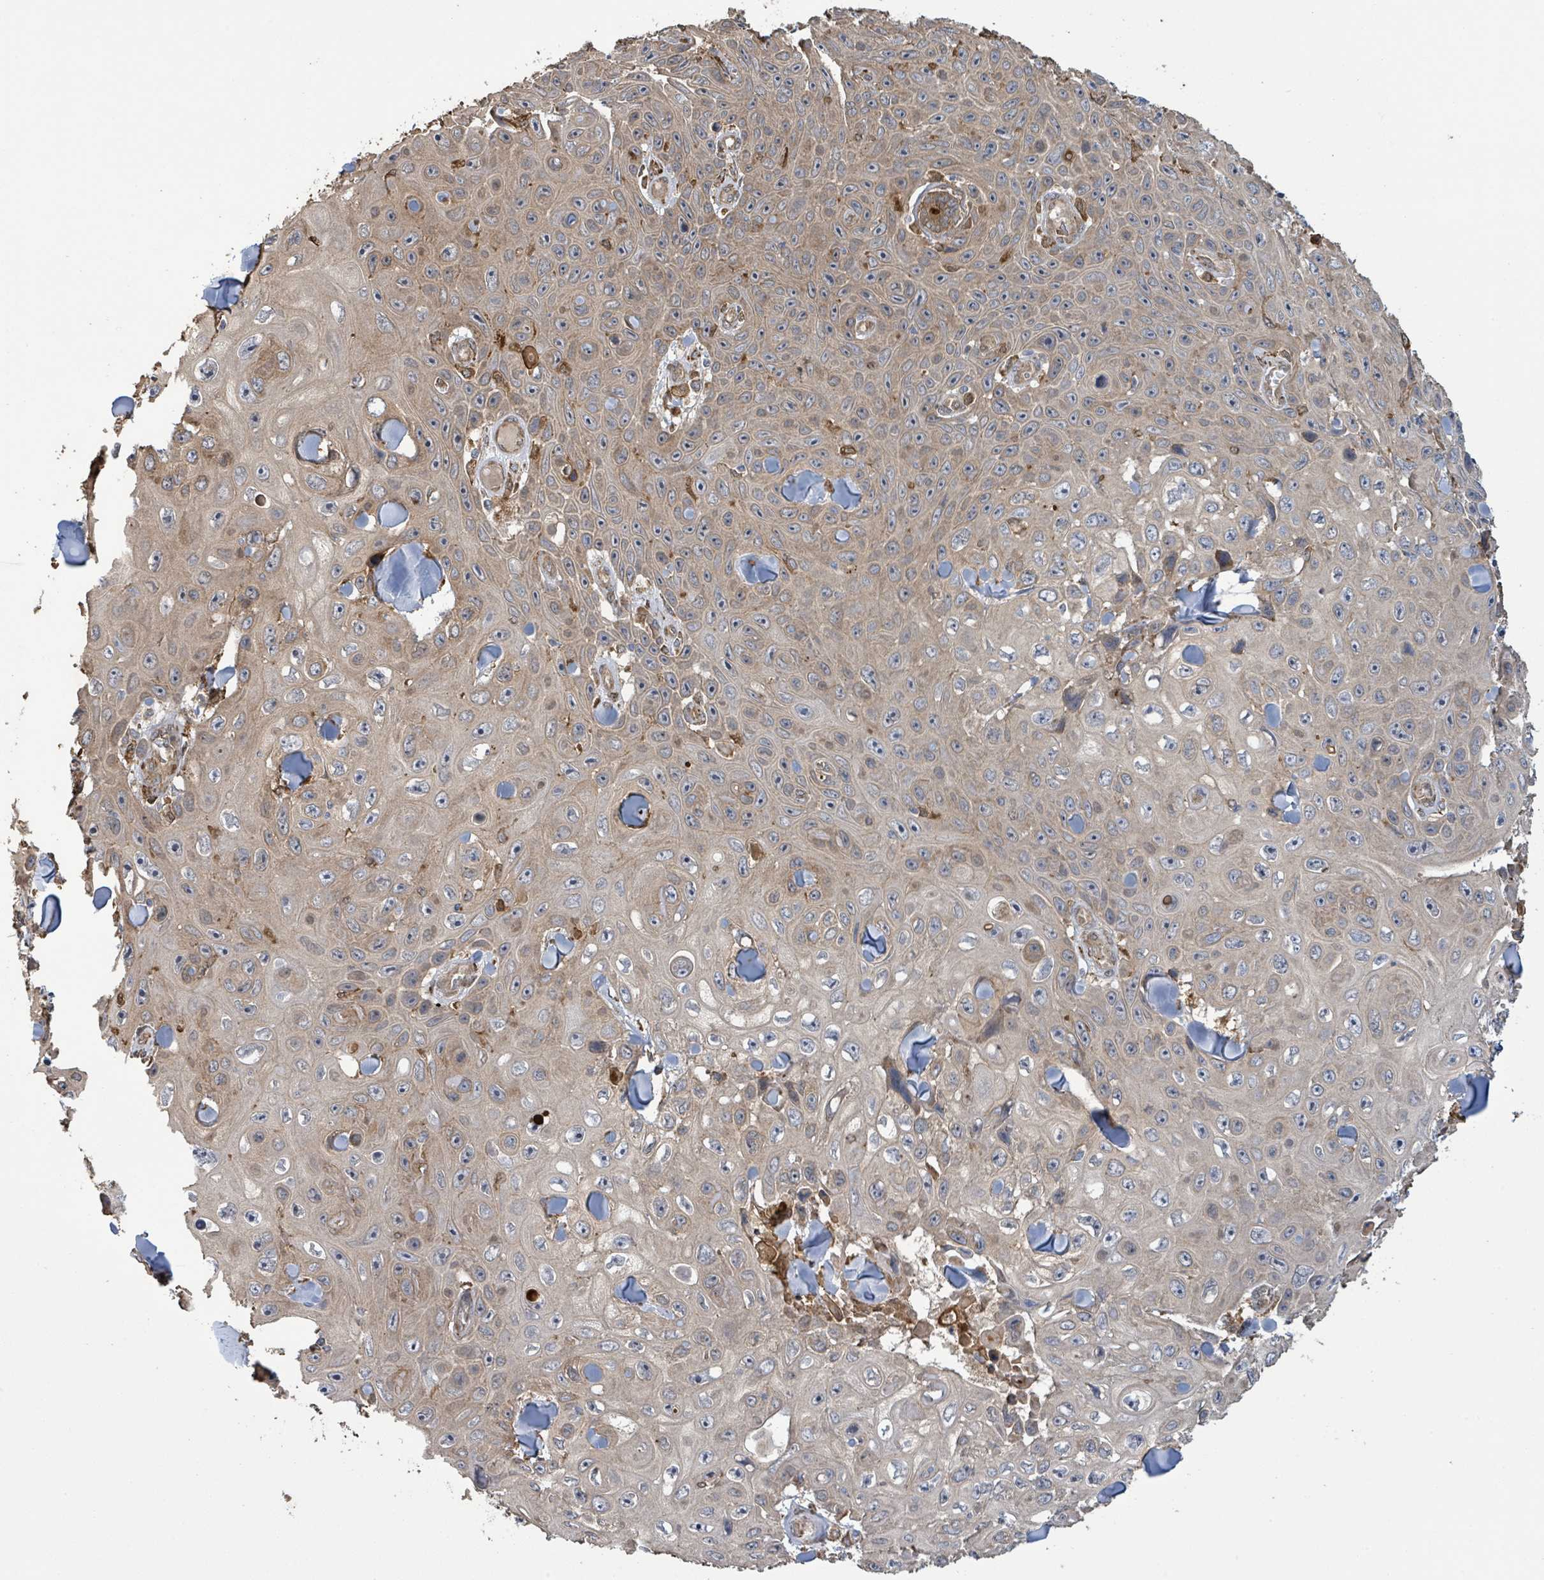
{"staining": {"intensity": "weak", "quantity": ">75%", "location": "cytoplasmic/membranous"}, "tissue": "skin cancer", "cell_type": "Tumor cells", "image_type": "cancer", "snomed": [{"axis": "morphology", "description": "Squamous cell carcinoma, NOS"}, {"axis": "topography", "description": "Skin"}], "caption": "Protein expression by immunohistochemistry demonstrates weak cytoplasmic/membranous positivity in about >75% of tumor cells in skin squamous cell carcinoma.", "gene": "ARPIN", "patient": {"sex": "male", "age": 82}}